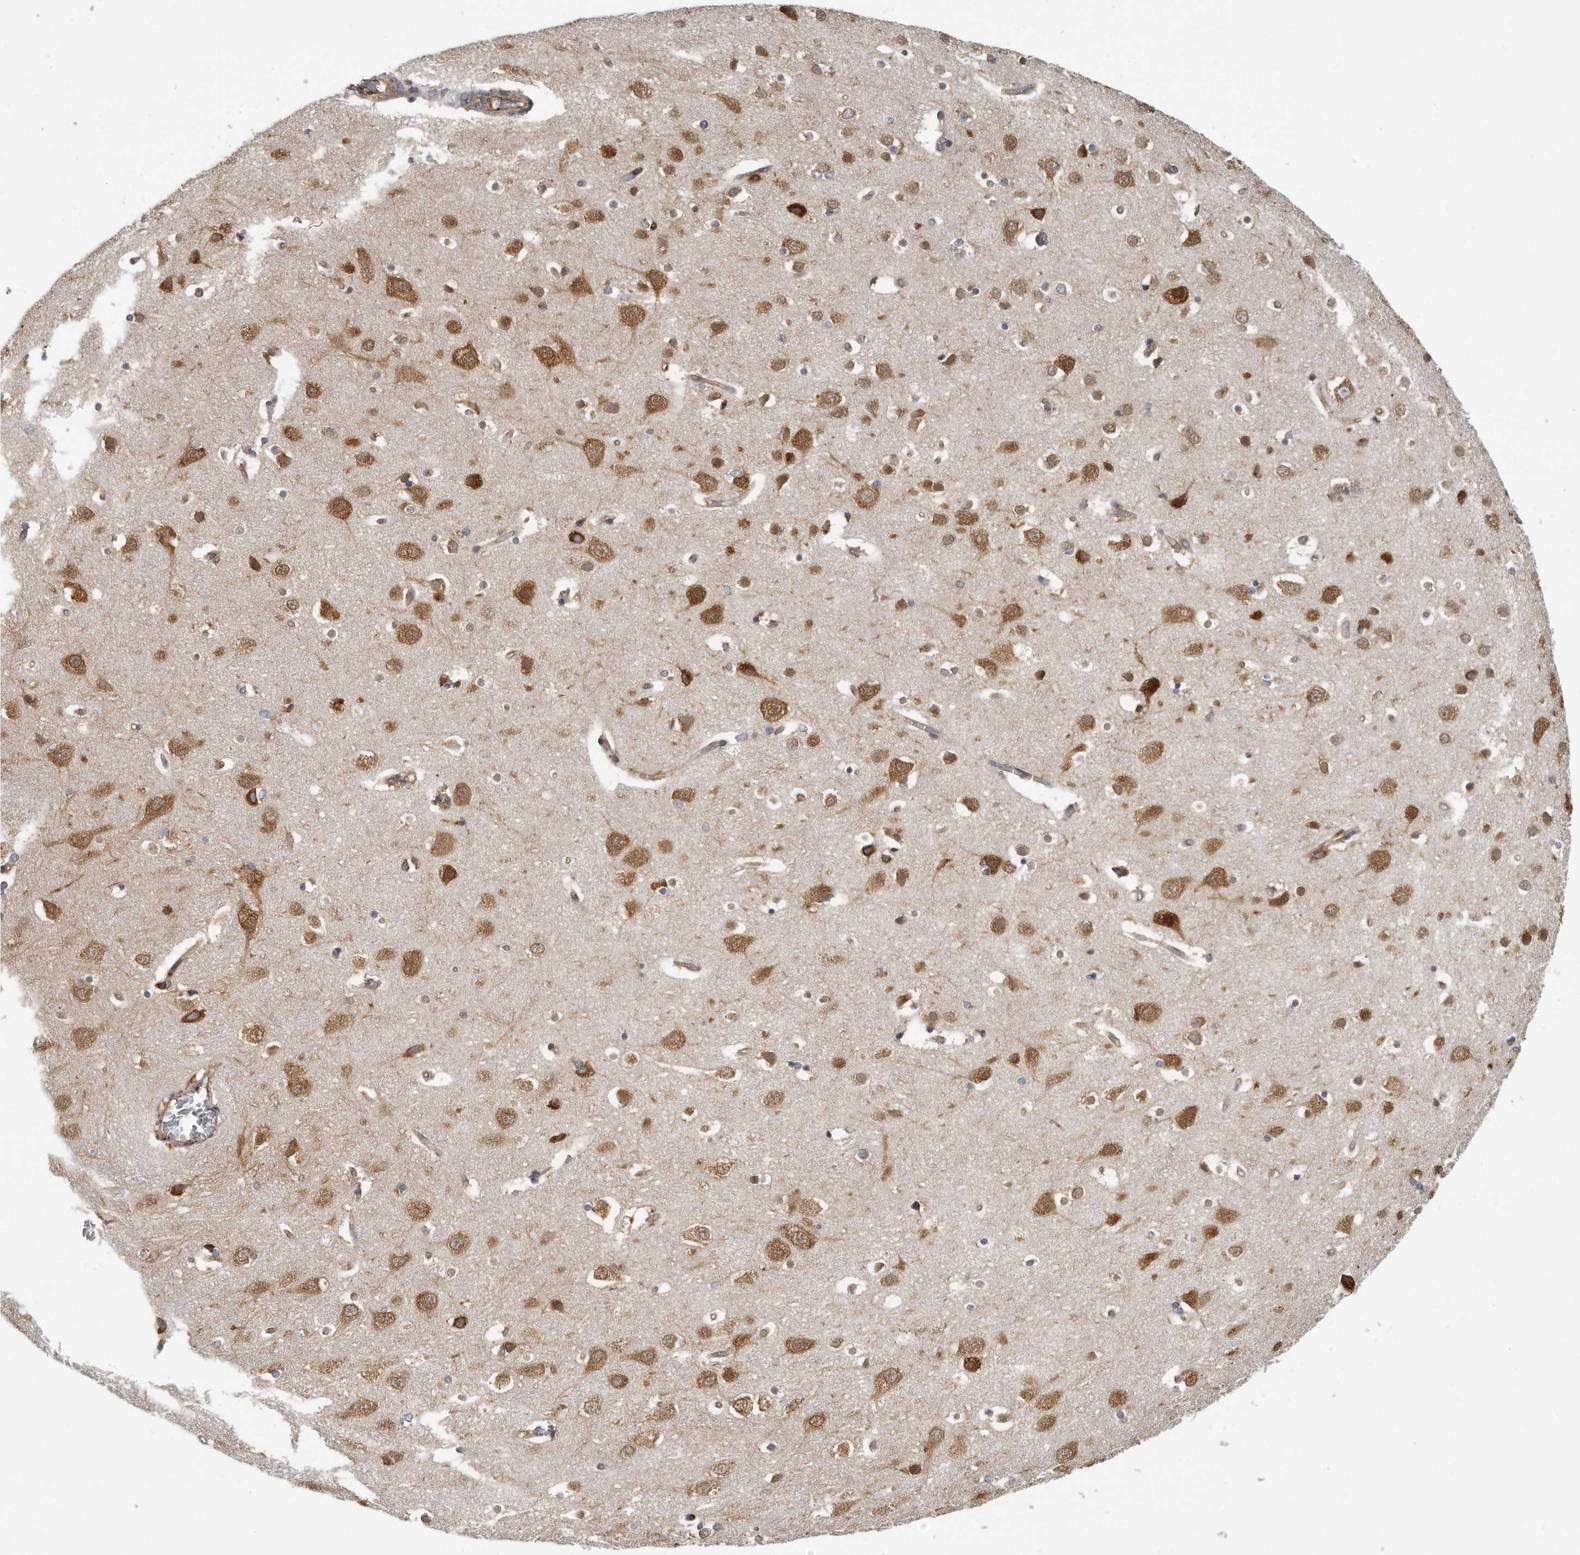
{"staining": {"intensity": "moderate", "quantity": ">75%", "location": "cytoplasmic/membranous"}, "tissue": "cerebral cortex", "cell_type": "Endothelial cells", "image_type": "normal", "snomed": [{"axis": "morphology", "description": "Normal tissue, NOS"}, {"axis": "topography", "description": "Cerebral cortex"}], "caption": "Moderate cytoplasmic/membranous protein expression is appreciated in about >75% of endothelial cells in cerebral cortex. Nuclei are stained in blue.", "gene": "EIF3I", "patient": {"sex": "male", "age": 54}}